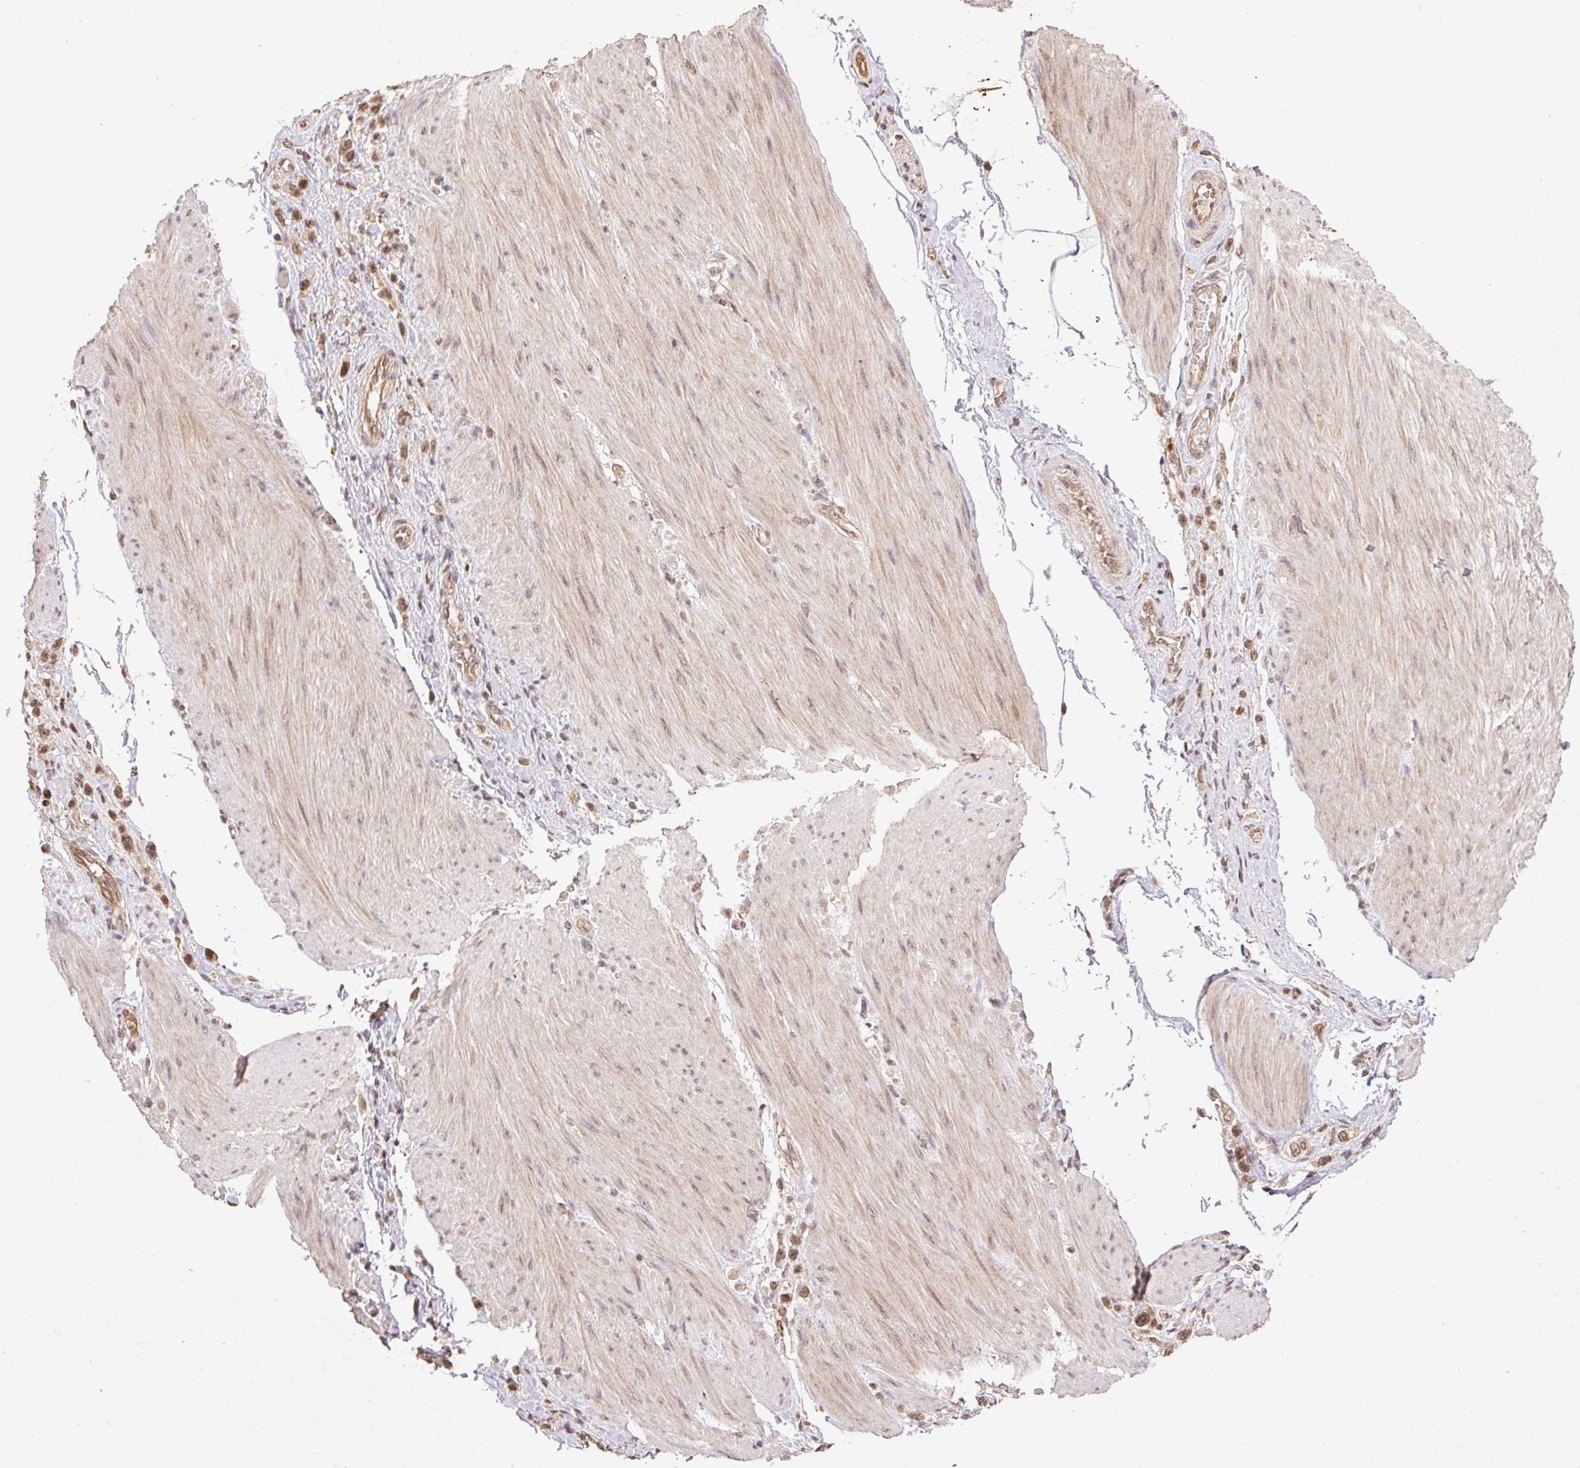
{"staining": {"intensity": "moderate", "quantity": ">75%", "location": "nuclear"}, "tissue": "stomach cancer", "cell_type": "Tumor cells", "image_type": "cancer", "snomed": [{"axis": "morphology", "description": "Adenocarcinoma, NOS"}, {"axis": "topography", "description": "Stomach"}], "caption": "This micrograph demonstrates immunohistochemistry (IHC) staining of human adenocarcinoma (stomach), with medium moderate nuclear expression in approximately >75% of tumor cells.", "gene": "VPS25", "patient": {"sex": "female", "age": 65}}